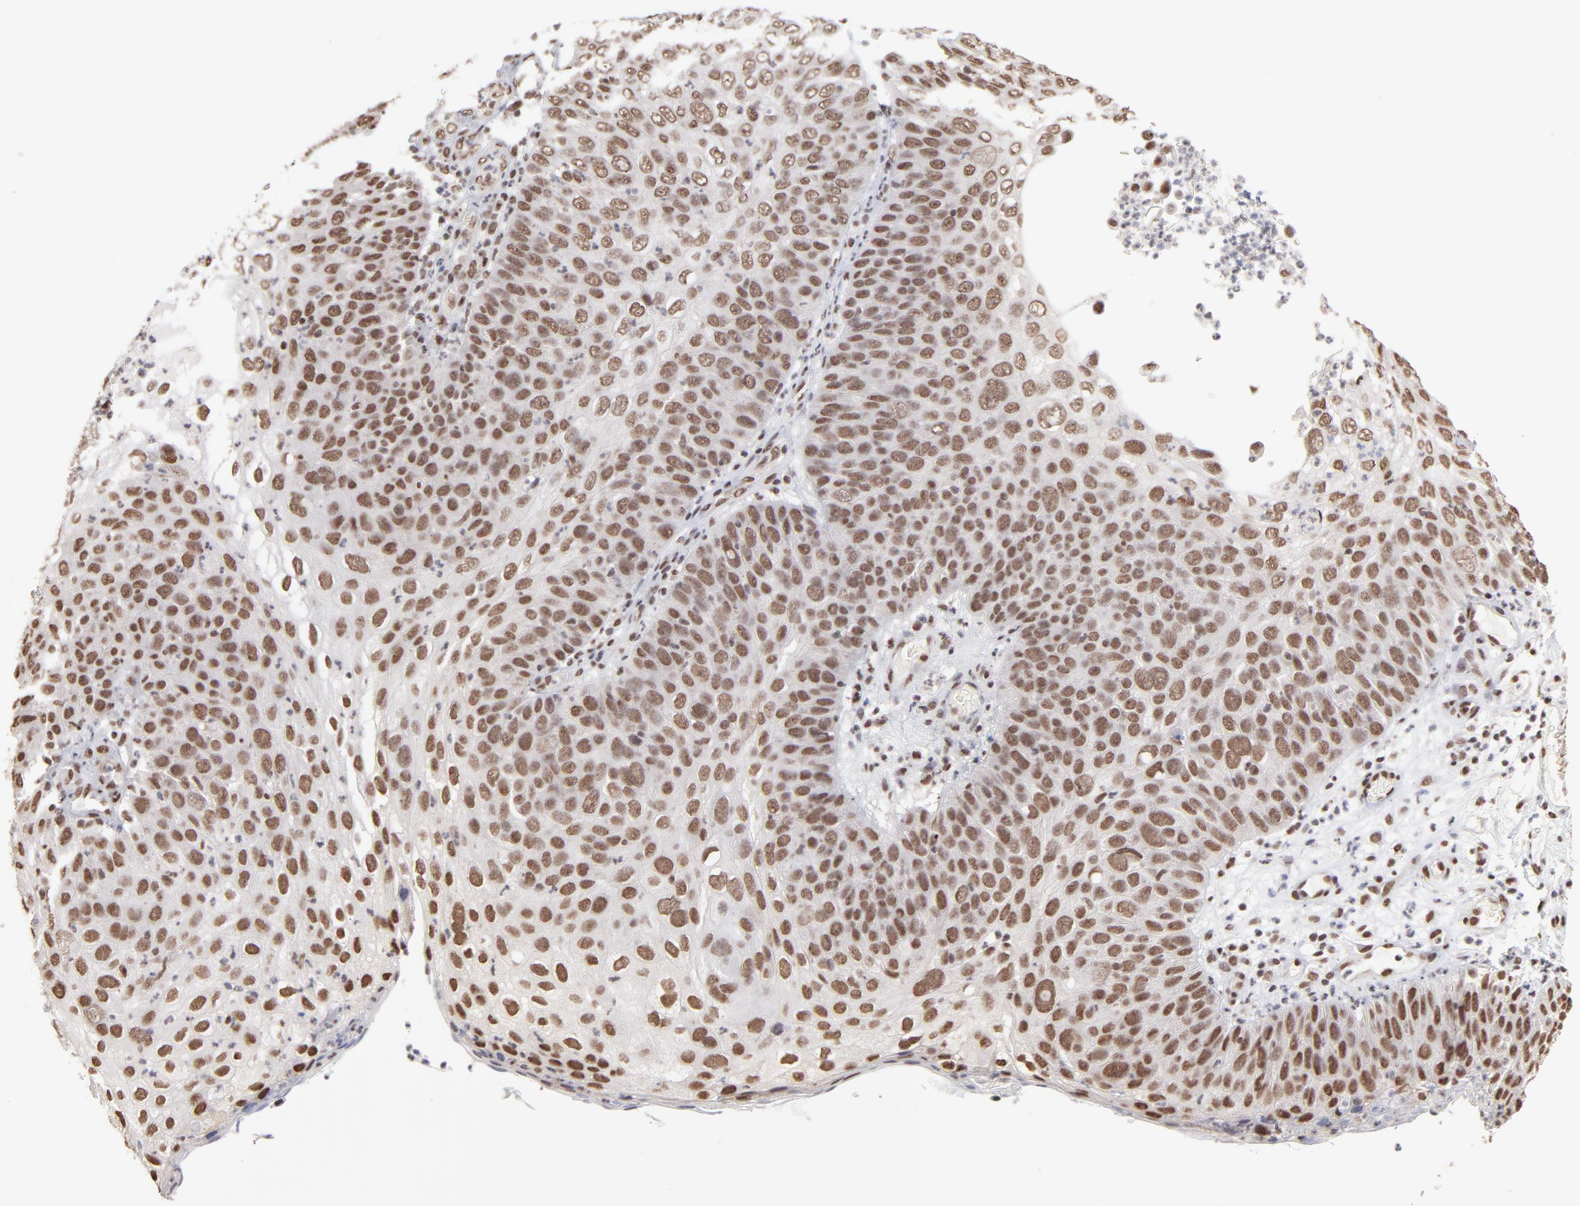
{"staining": {"intensity": "strong", "quantity": ">75%", "location": "nuclear"}, "tissue": "skin cancer", "cell_type": "Tumor cells", "image_type": "cancer", "snomed": [{"axis": "morphology", "description": "Squamous cell carcinoma, NOS"}, {"axis": "topography", "description": "Skin"}], "caption": "Protein positivity by IHC shows strong nuclear staining in approximately >75% of tumor cells in squamous cell carcinoma (skin).", "gene": "ZNF3", "patient": {"sex": "male", "age": 87}}